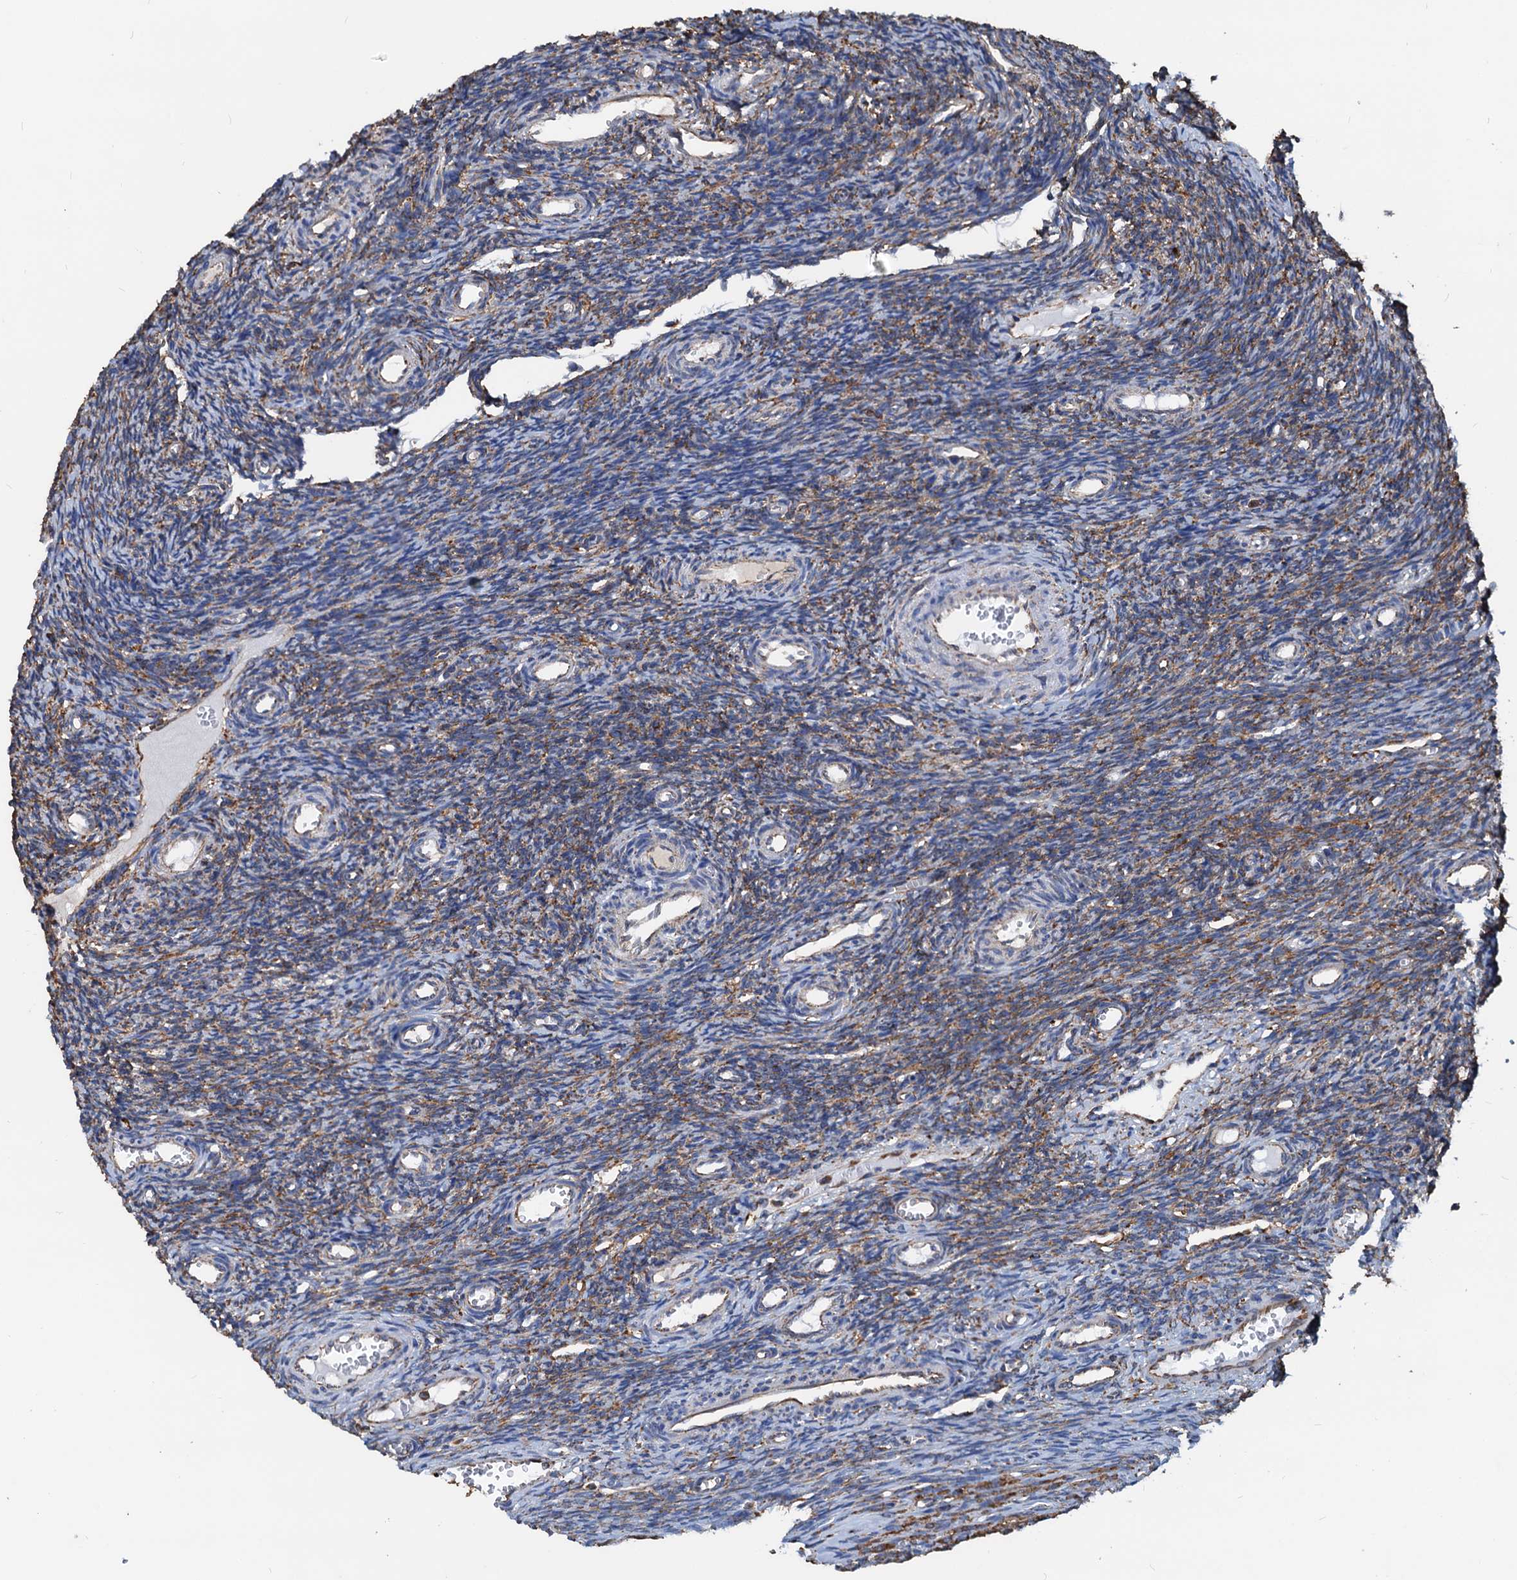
{"staining": {"intensity": "moderate", "quantity": "25%-75%", "location": "cytoplasmic/membranous"}, "tissue": "ovary", "cell_type": "Ovarian stroma cells", "image_type": "normal", "snomed": [{"axis": "morphology", "description": "Normal tissue, NOS"}, {"axis": "topography", "description": "Ovary"}], "caption": "This histopathology image demonstrates immunohistochemistry staining of normal human ovary, with medium moderate cytoplasmic/membranous expression in about 25%-75% of ovarian stroma cells.", "gene": "HSPA5", "patient": {"sex": "female", "age": 39}}